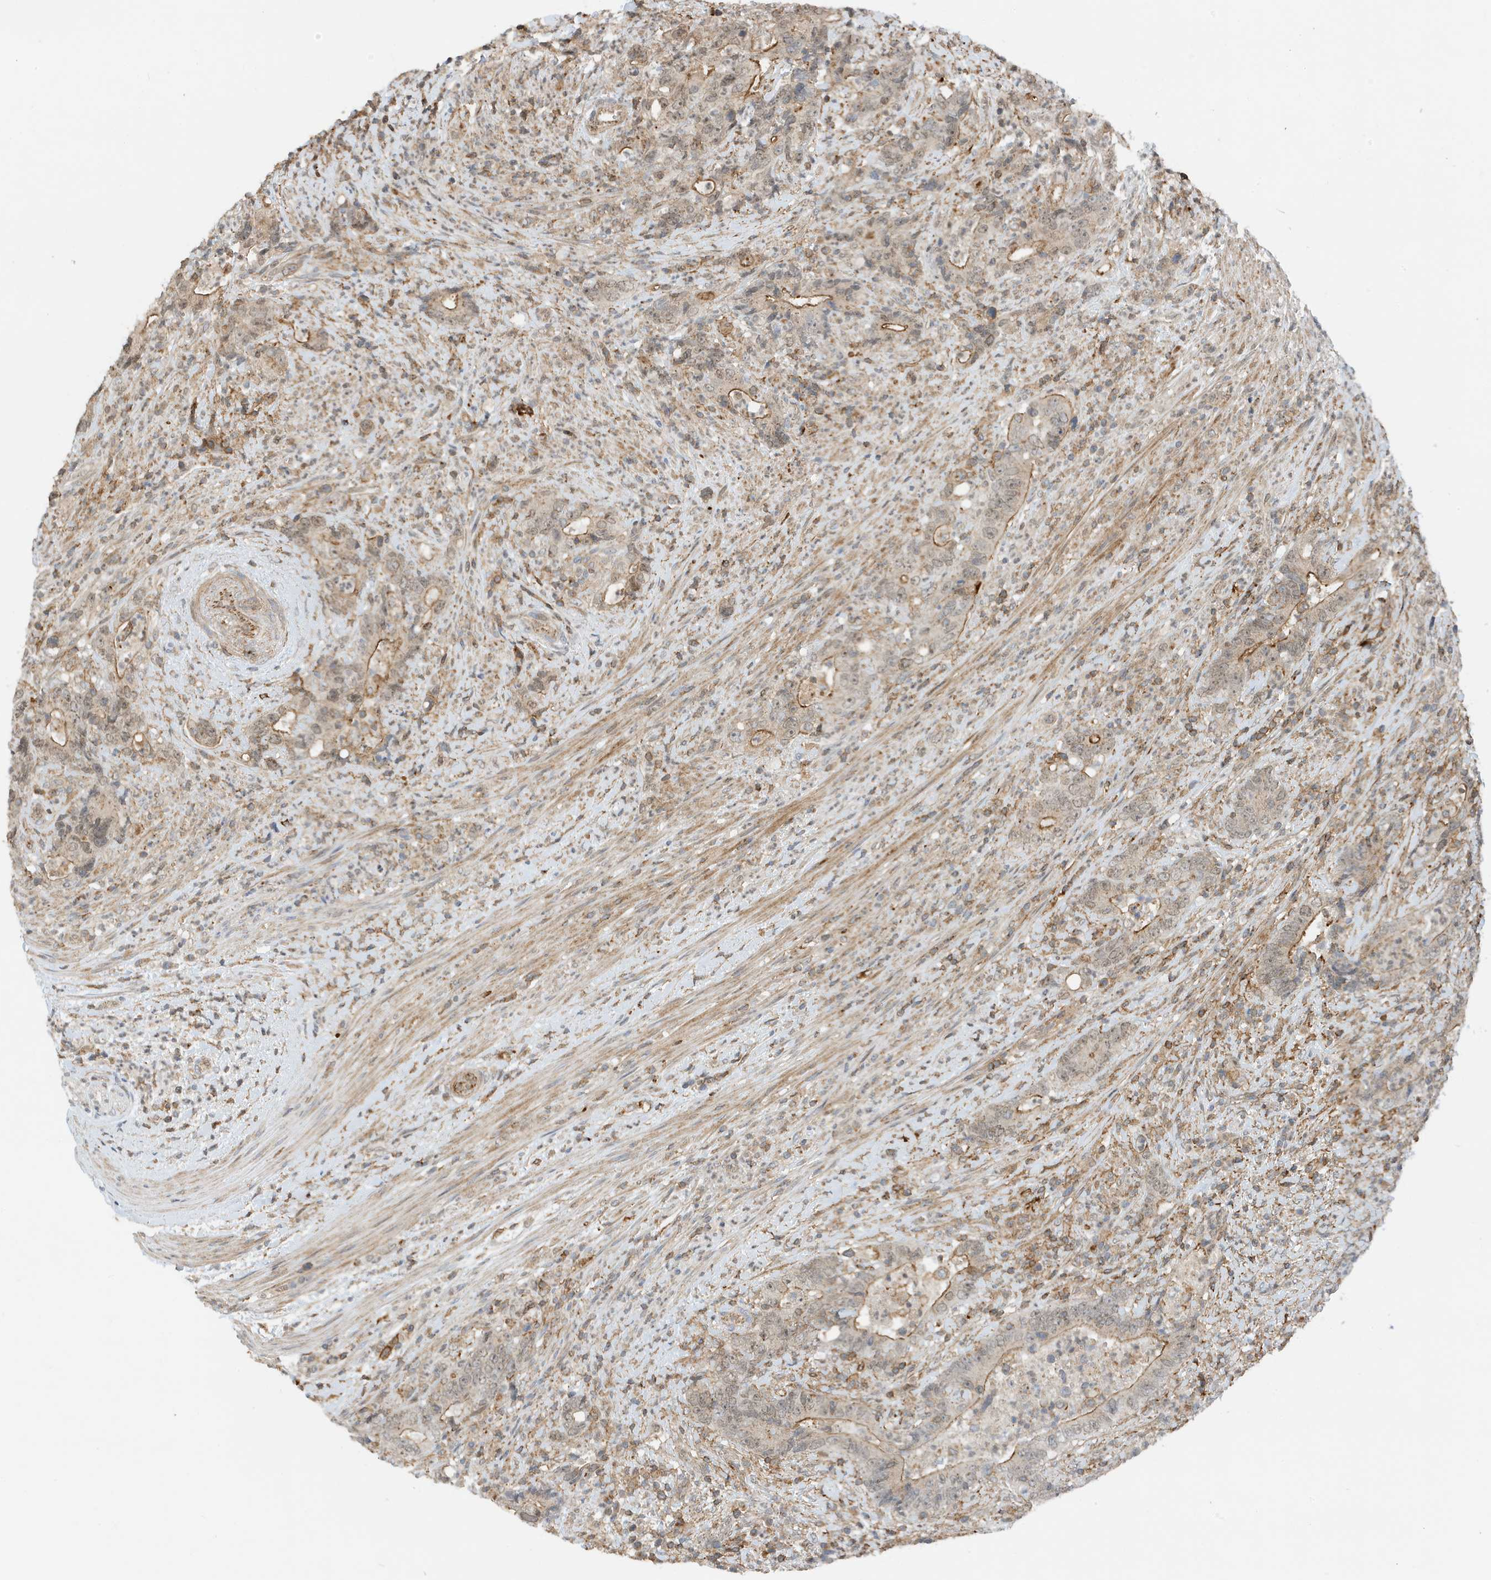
{"staining": {"intensity": "moderate", "quantity": "25%-75%", "location": "cytoplasmic/membranous"}, "tissue": "colorectal cancer", "cell_type": "Tumor cells", "image_type": "cancer", "snomed": [{"axis": "morphology", "description": "Adenocarcinoma, NOS"}, {"axis": "topography", "description": "Colon"}], "caption": "DAB (3,3'-diaminobenzidine) immunohistochemical staining of human colorectal cancer (adenocarcinoma) demonstrates moderate cytoplasmic/membranous protein staining in about 25%-75% of tumor cells. (DAB (3,3'-diaminobenzidine) IHC with brightfield microscopy, high magnification).", "gene": "TATDN3", "patient": {"sex": "female", "age": 75}}